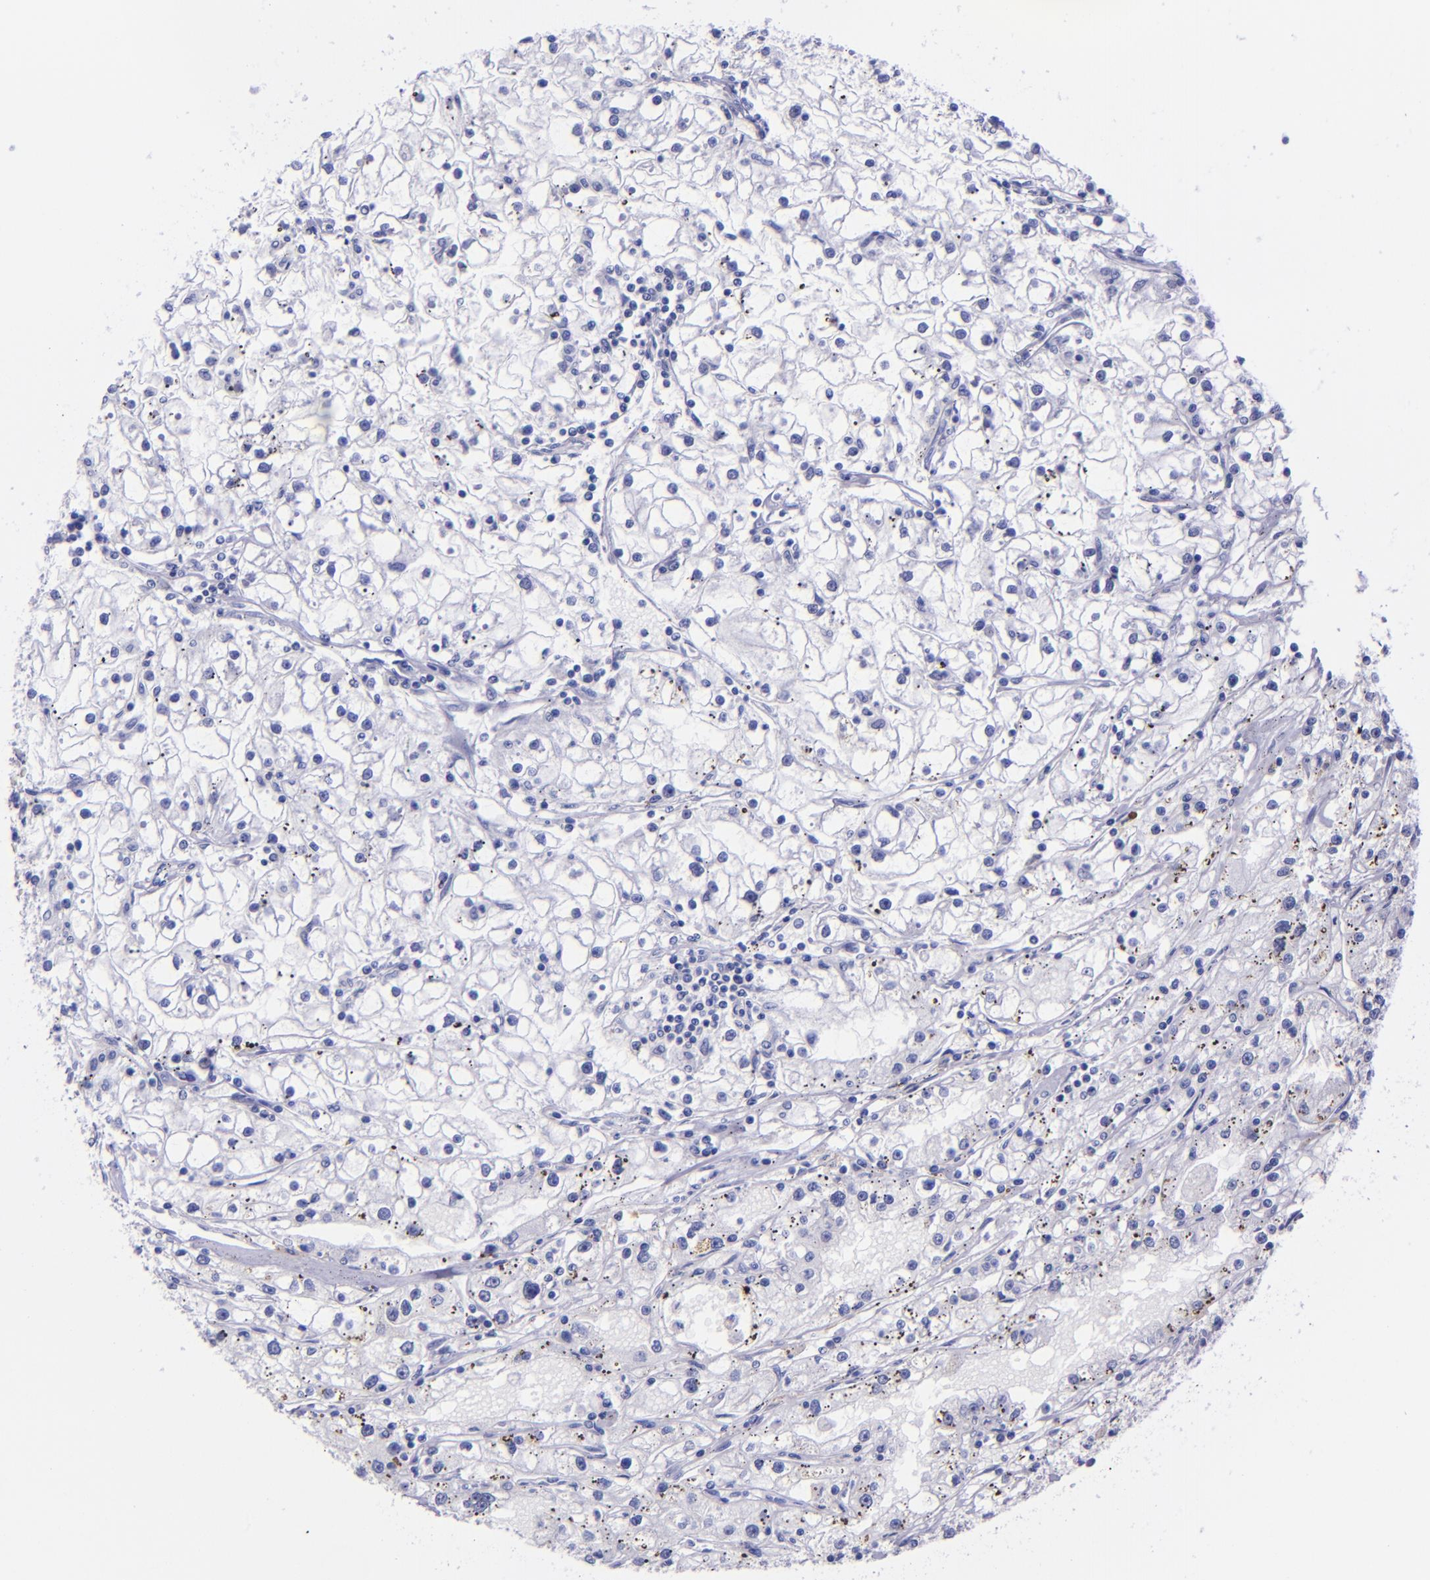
{"staining": {"intensity": "negative", "quantity": "none", "location": "none"}, "tissue": "renal cancer", "cell_type": "Tumor cells", "image_type": "cancer", "snomed": [{"axis": "morphology", "description": "Adenocarcinoma, NOS"}, {"axis": "topography", "description": "Kidney"}], "caption": "Immunohistochemistry micrograph of neoplastic tissue: human adenocarcinoma (renal) stained with DAB reveals no significant protein expression in tumor cells.", "gene": "KRT4", "patient": {"sex": "male", "age": 56}}